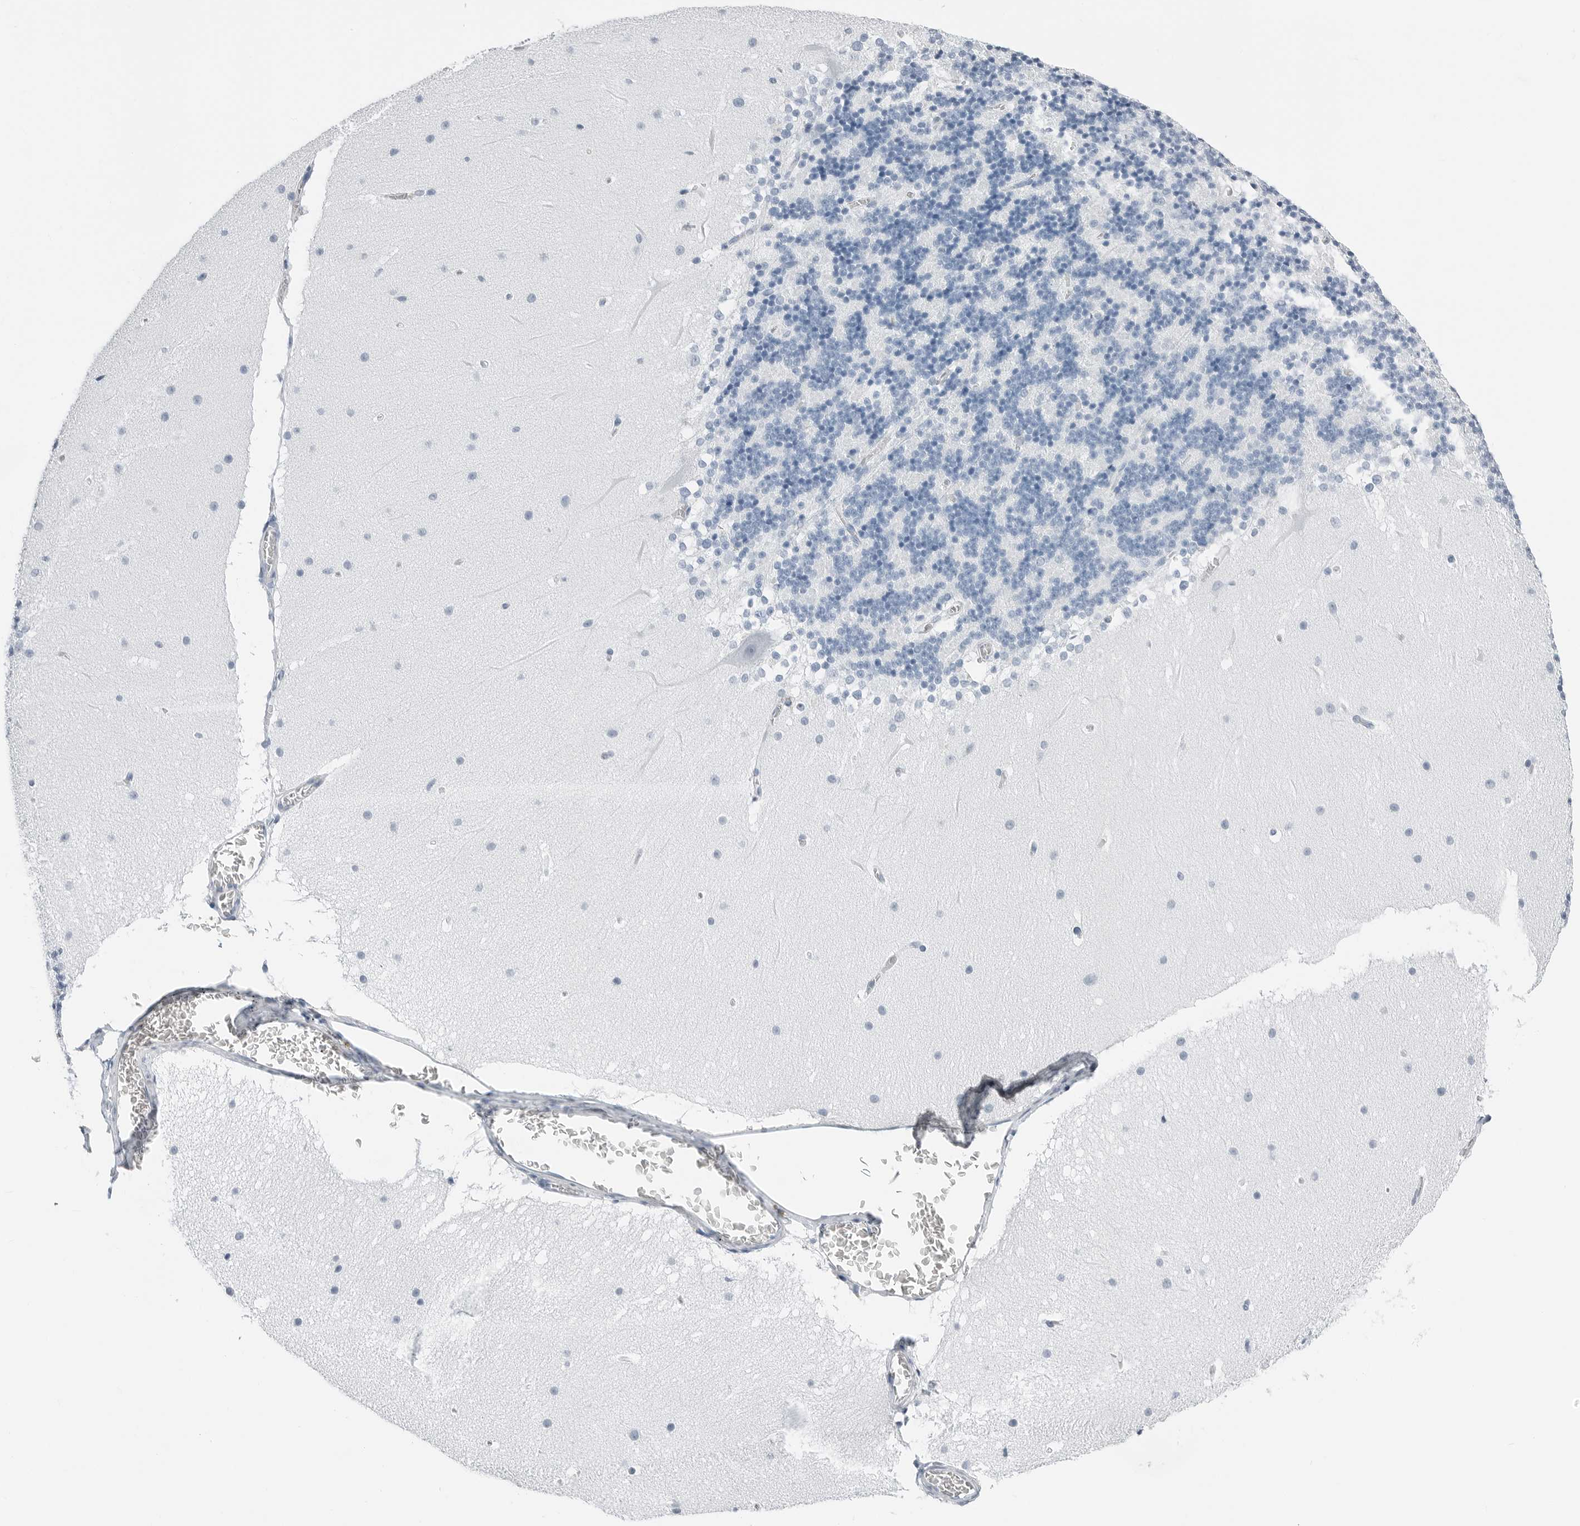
{"staining": {"intensity": "negative", "quantity": "none", "location": "none"}, "tissue": "cerebellum", "cell_type": "Cells in granular layer", "image_type": "normal", "snomed": [{"axis": "morphology", "description": "Normal tissue, NOS"}, {"axis": "topography", "description": "Cerebellum"}], "caption": "An IHC micrograph of normal cerebellum is shown. There is no staining in cells in granular layer of cerebellum. (DAB (3,3'-diaminobenzidine) IHC visualized using brightfield microscopy, high magnification).", "gene": "SLPI", "patient": {"sex": "female", "age": 19}}